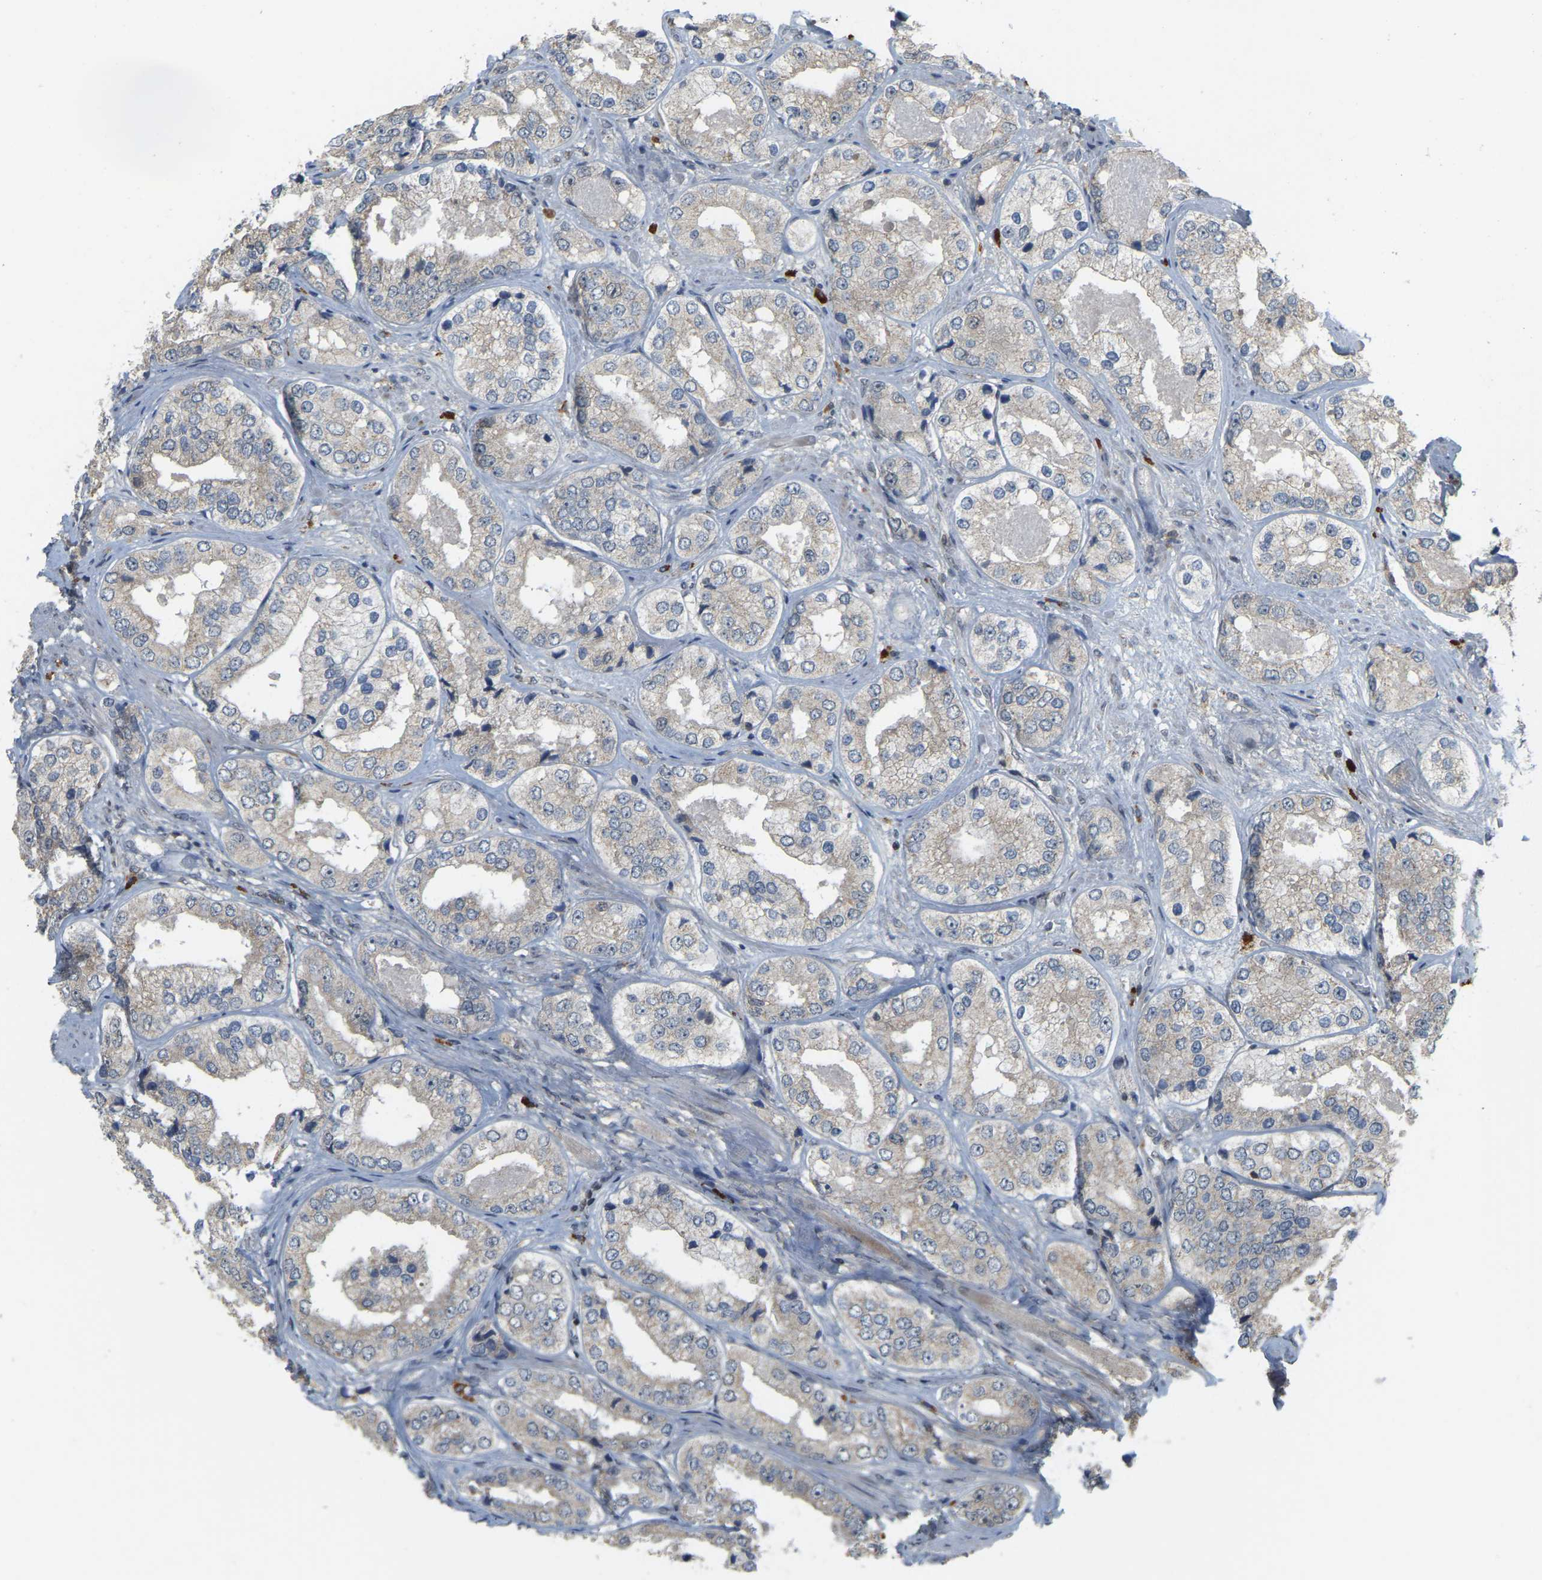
{"staining": {"intensity": "weak", "quantity": ">75%", "location": "cytoplasmic/membranous"}, "tissue": "prostate cancer", "cell_type": "Tumor cells", "image_type": "cancer", "snomed": [{"axis": "morphology", "description": "Adenocarcinoma, High grade"}, {"axis": "topography", "description": "Prostate"}], "caption": "Prostate cancer tissue reveals weak cytoplasmic/membranous staining in about >75% of tumor cells, visualized by immunohistochemistry.", "gene": "BRF2", "patient": {"sex": "male", "age": 61}}